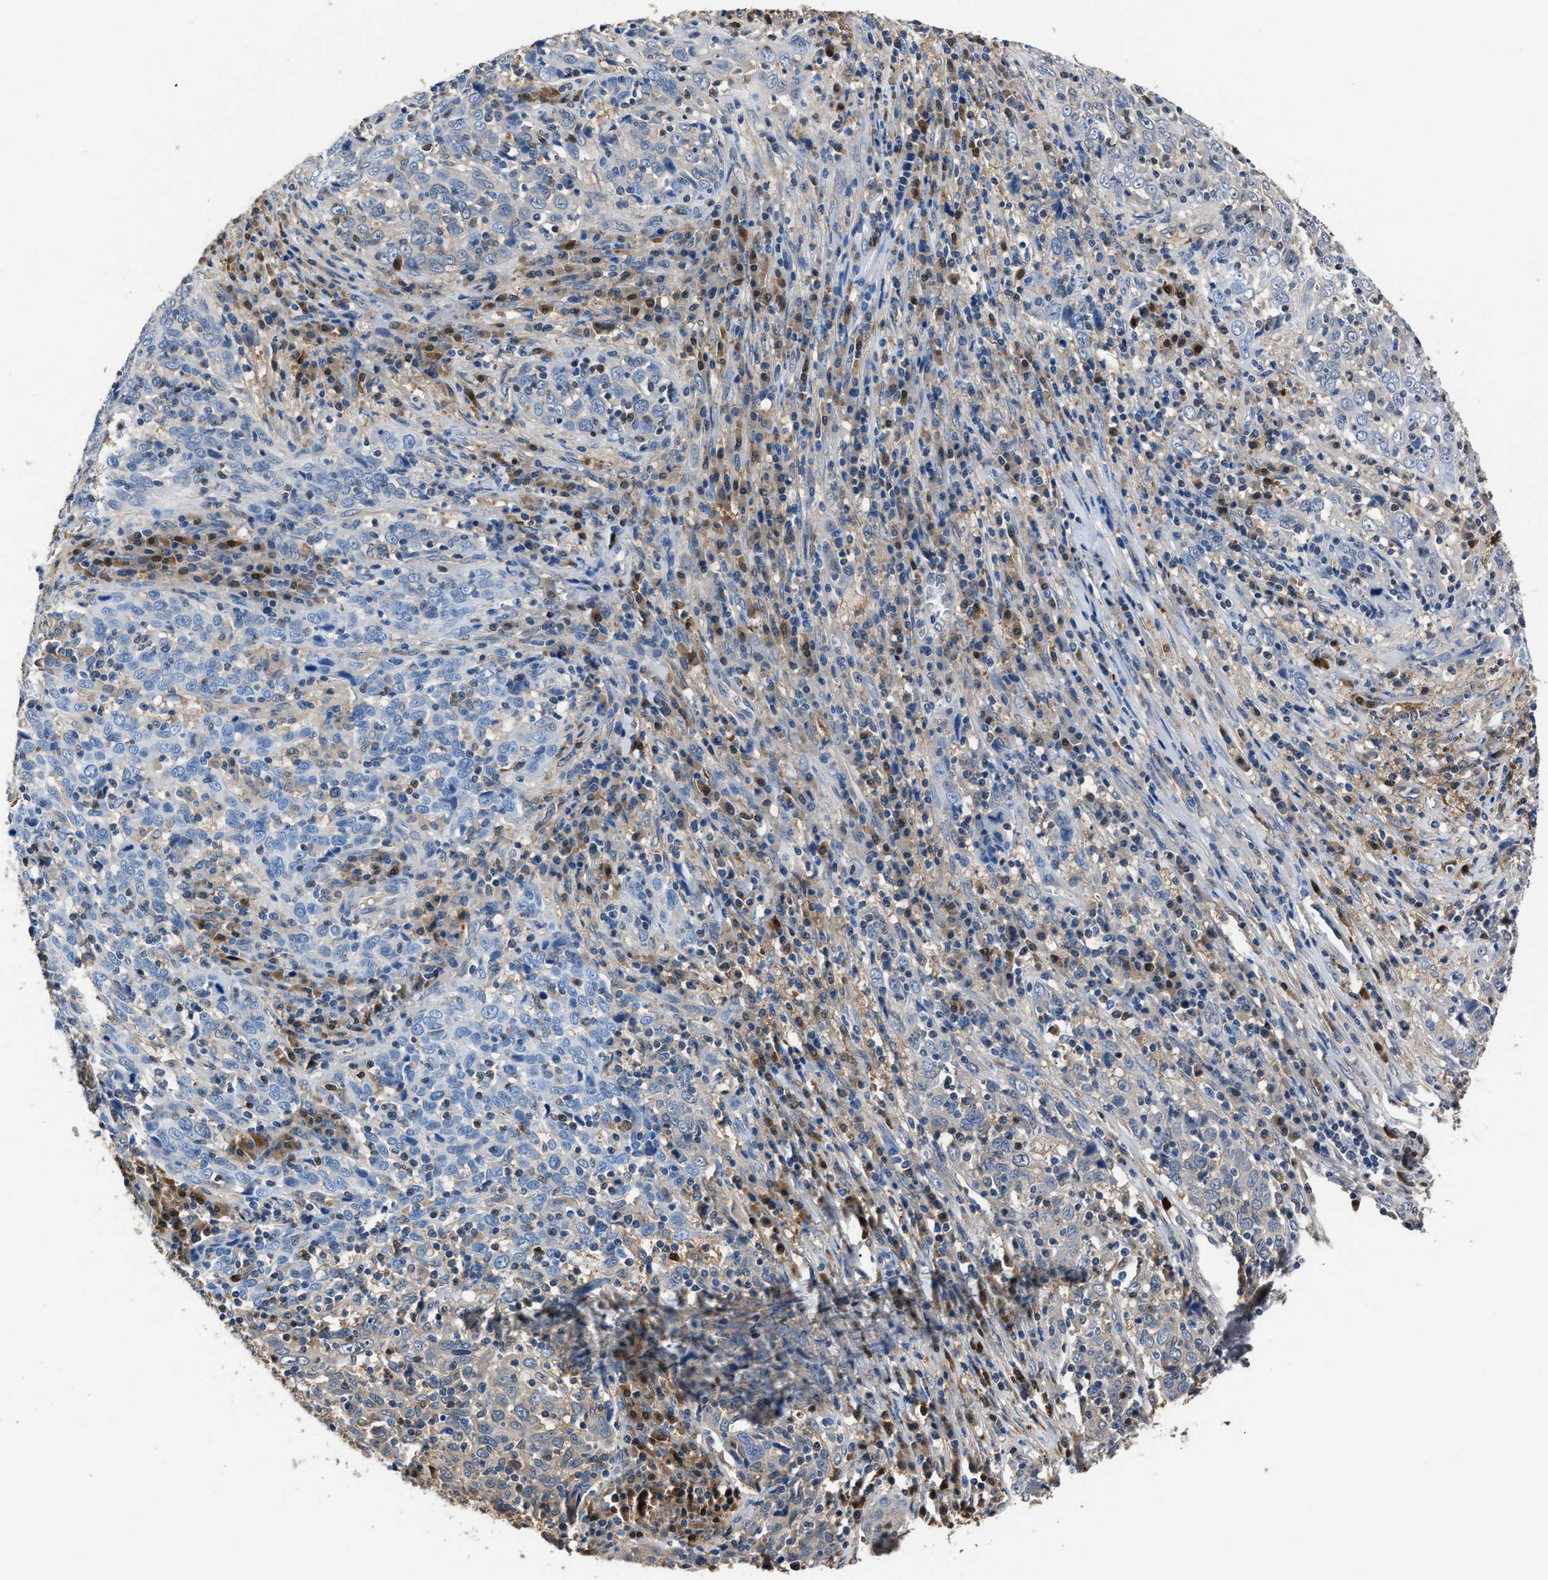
{"staining": {"intensity": "negative", "quantity": "none", "location": "none"}, "tissue": "cervical cancer", "cell_type": "Tumor cells", "image_type": "cancer", "snomed": [{"axis": "morphology", "description": "Squamous cell carcinoma, NOS"}, {"axis": "topography", "description": "Cervix"}], "caption": "The histopathology image demonstrates no significant expression in tumor cells of cervical cancer (squamous cell carcinoma).", "gene": "GSTP1", "patient": {"sex": "female", "age": 46}}